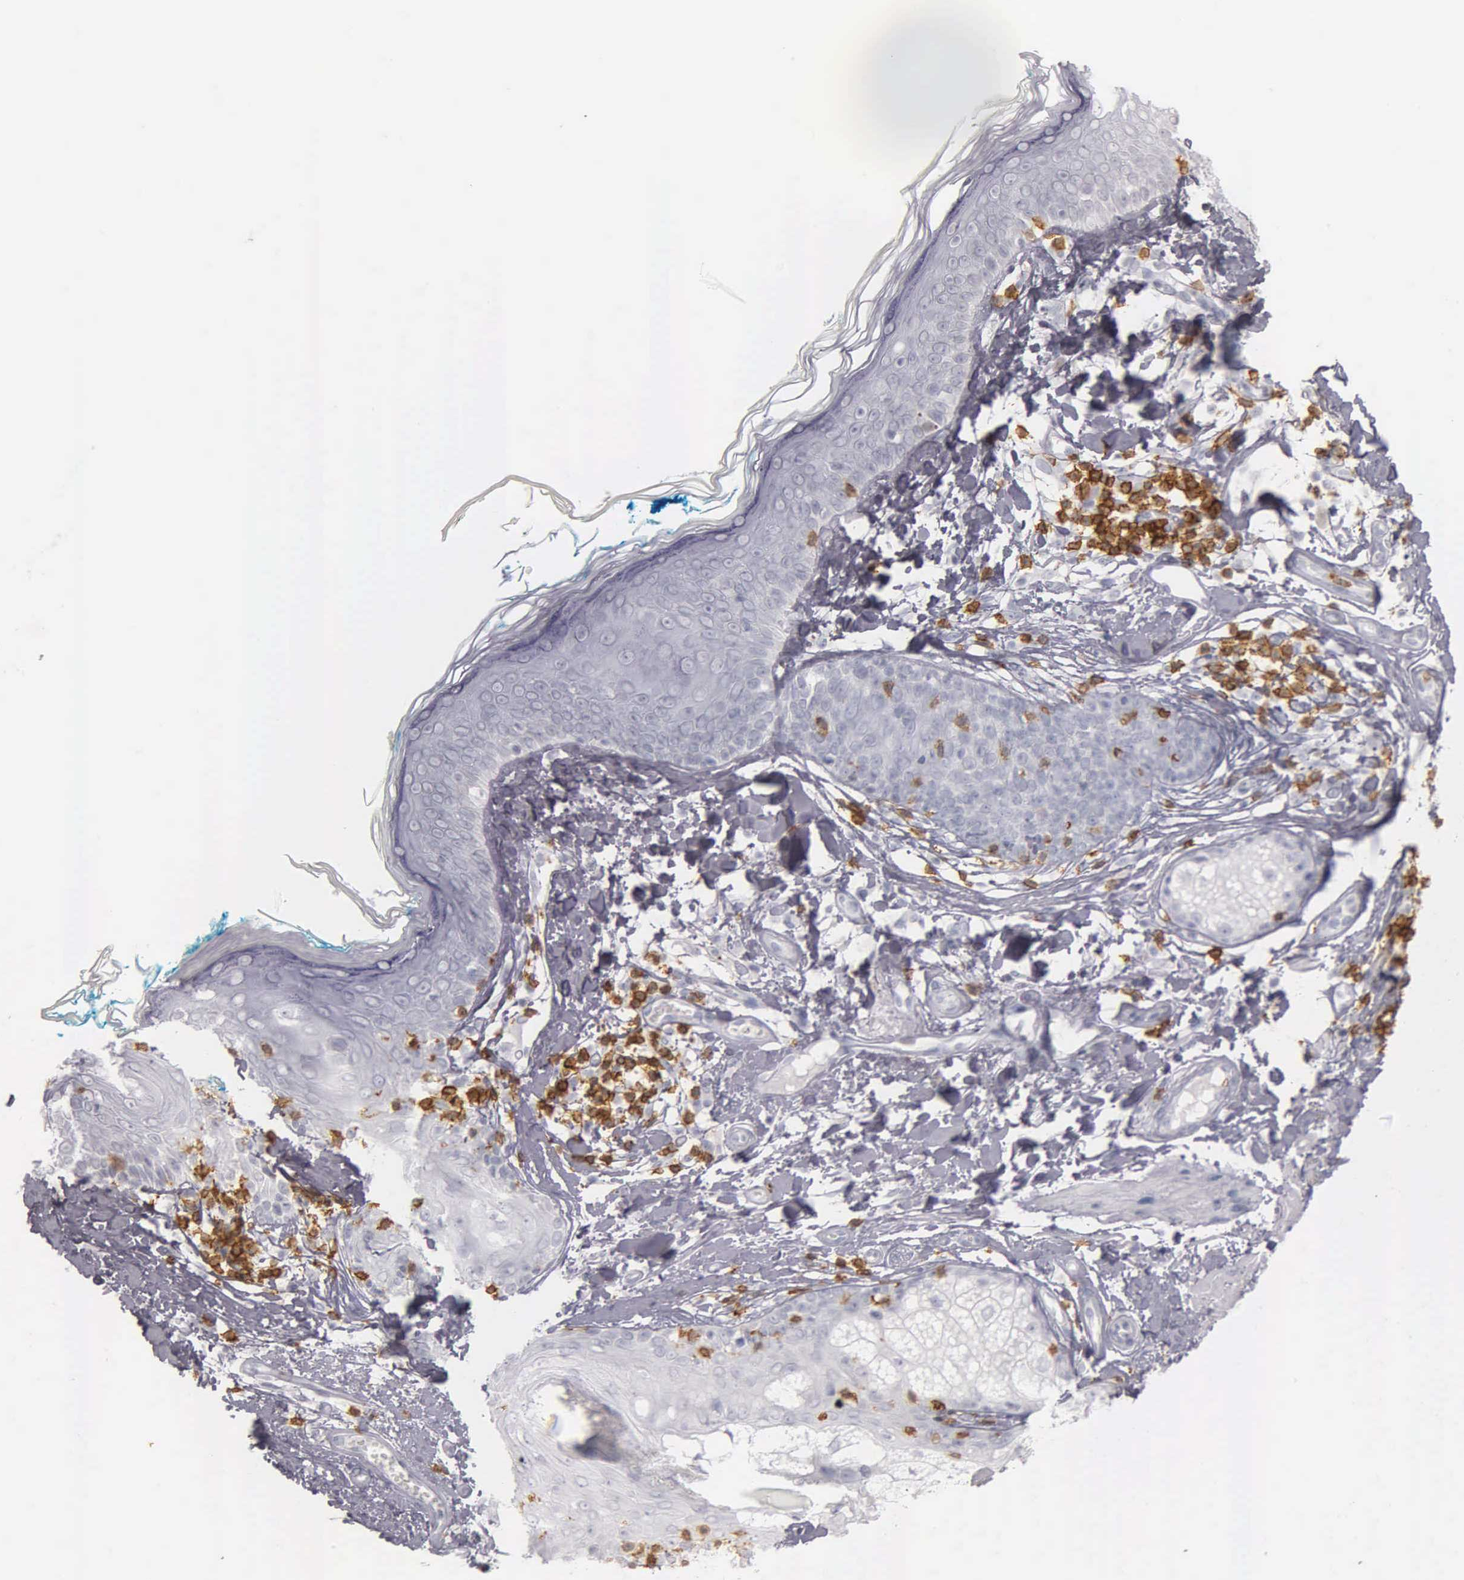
{"staining": {"intensity": "negative", "quantity": "none", "location": "none"}, "tissue": "skin", "cell_type": "Fibroblasts", "image_type": "normal", "snomed": [{"axis": "morphology", "description": "Normal tissue, NOS"}, {"axis": "topography", "description": "Skin"}], "caption": "A high-resolution image shows immunohistochemistry staining of normal skin, which shows no significant expression in fibroblasts.", "gene": "CD3E", "patient": {"sex": "male", "age": 86}}